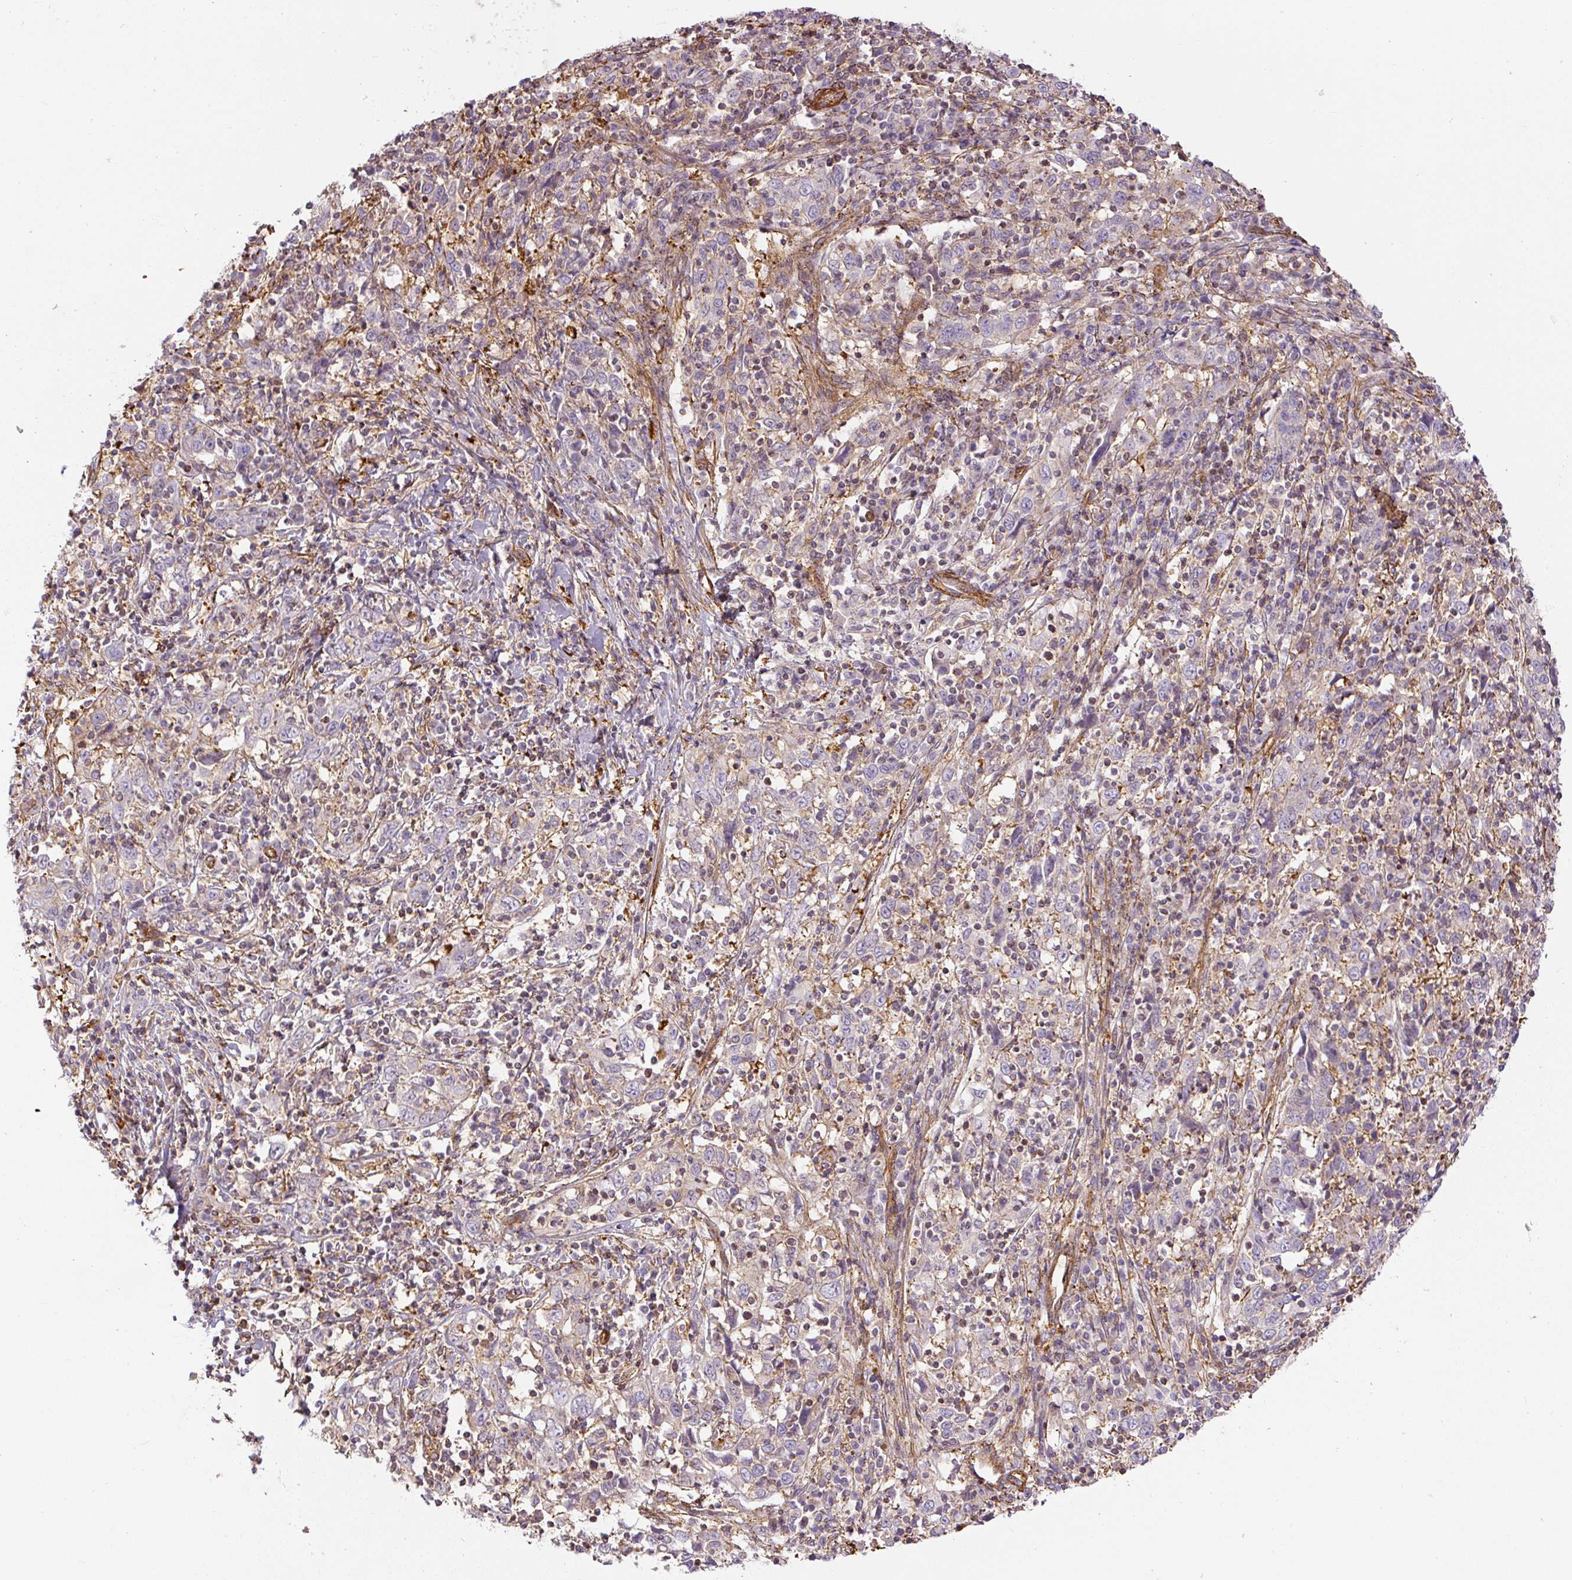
{"staining": {"intensity": "negative", "quantity": "none", "location": "none"}, "tissue": "cervical cancer", "cell_type": "Tumor cells", "image_type": "cancer", "snomed": [{"axis": "morphology", "description": "Squamous cell carcinoma, NOS"}, {"axis": "topography", "description": "Cervix"}], "caption": "Immunohistochemistry of cervical cancer exhibits no expression in tumor cells.", "gene": "MYL12A", "patient": {"sex": "female", "age": 46}}